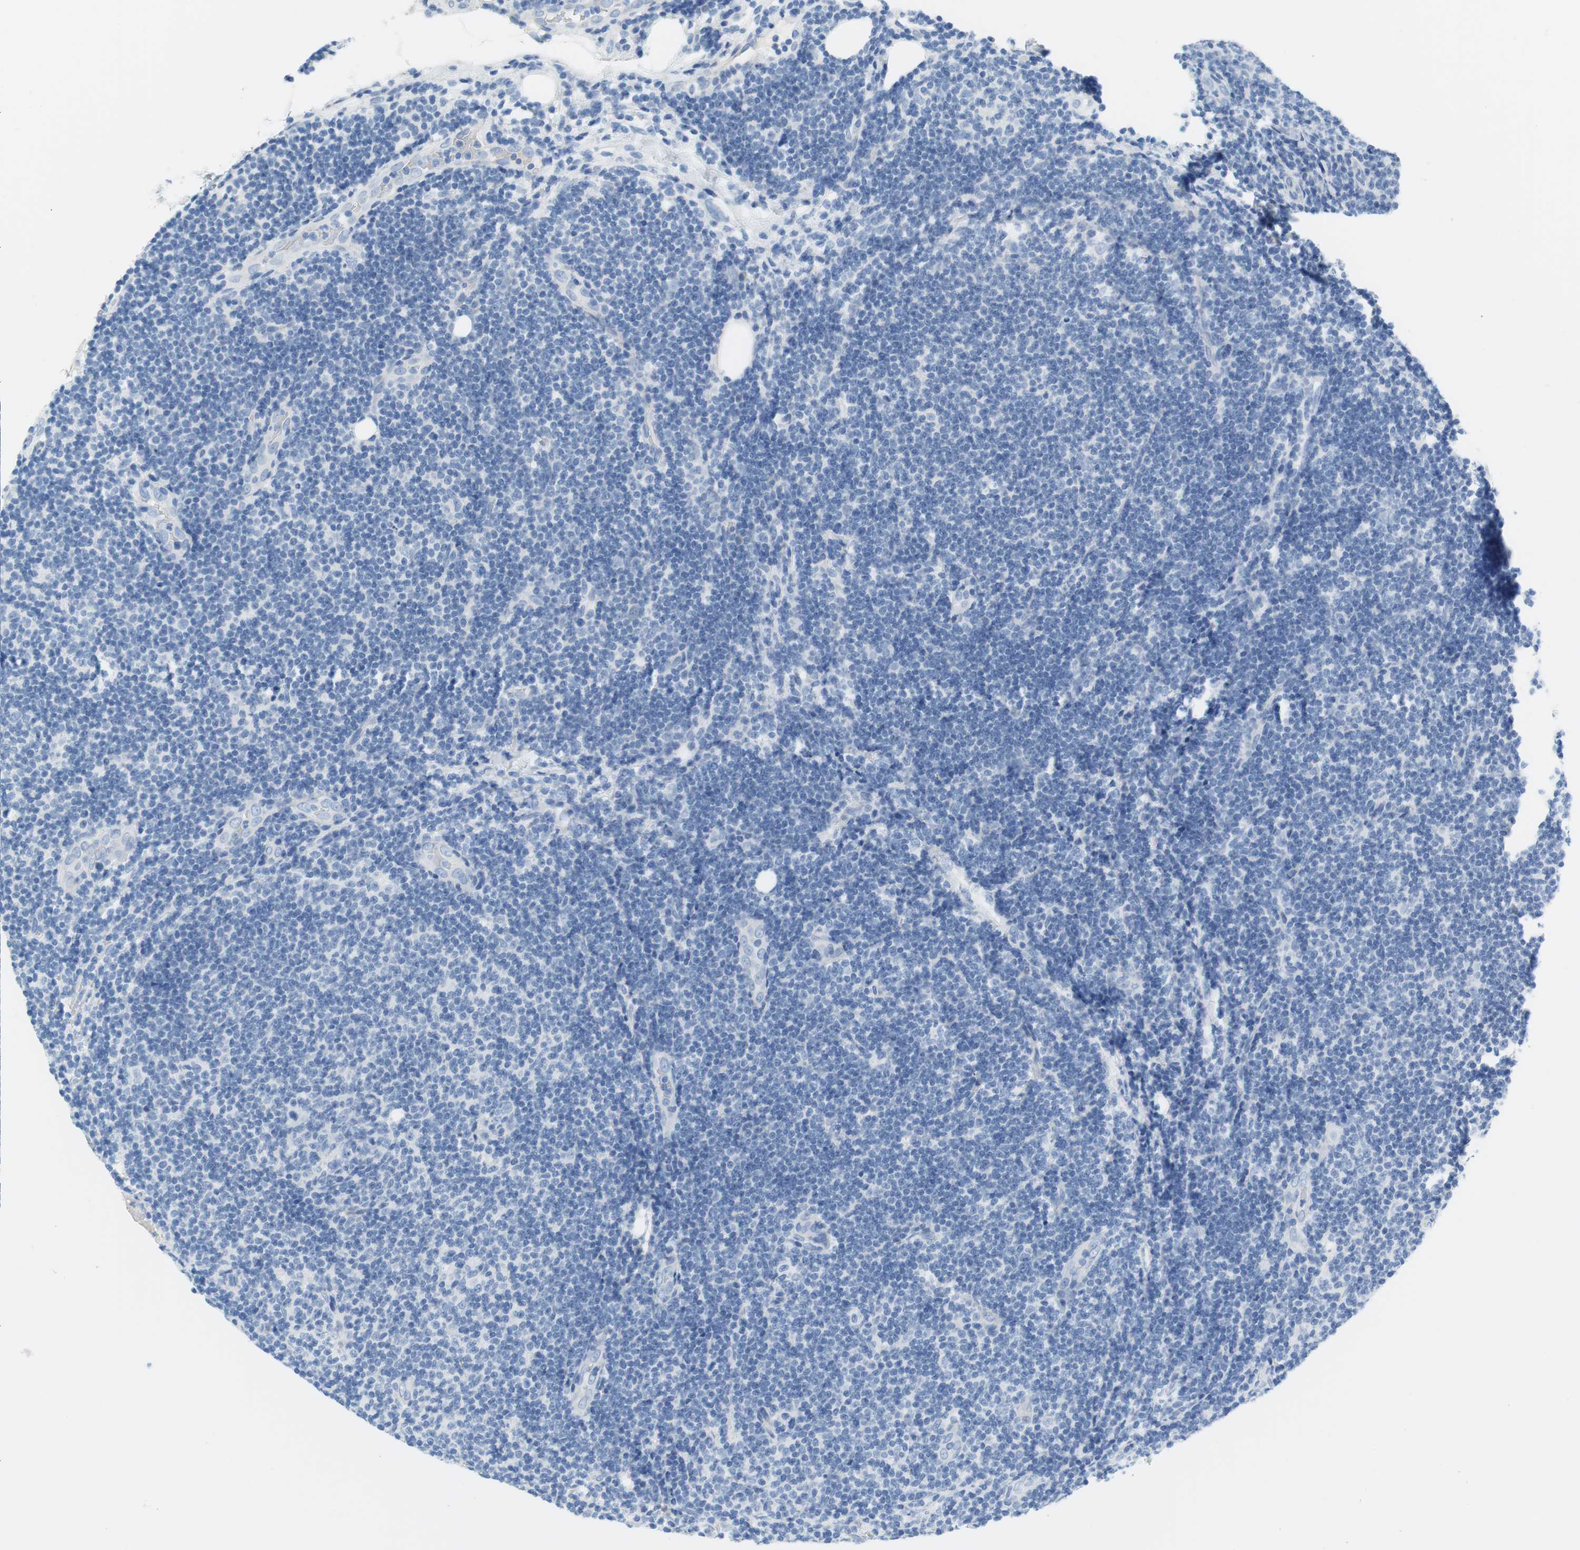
{"staining": {"intensity": "negative", "quantity": "none", "location": "none"}, "tissue": "lymphoma", "cell_type": "Tumor cells", "image_type": "cancer", "snomed": [{"axis": "morphology", "description": "Malignant lymphoma, non-Hodgkin's type, Low grade"}, {"axis": "topography", "description": "Lymph node"}], "caption": "Tumor cells show no significant protein positivity in lymphoma. (DAB immunohistochemistry visualized using brightfield microscopy, high magnification).", "gene": "MYH1", "patient": {"sex": "male", "age": 83}}